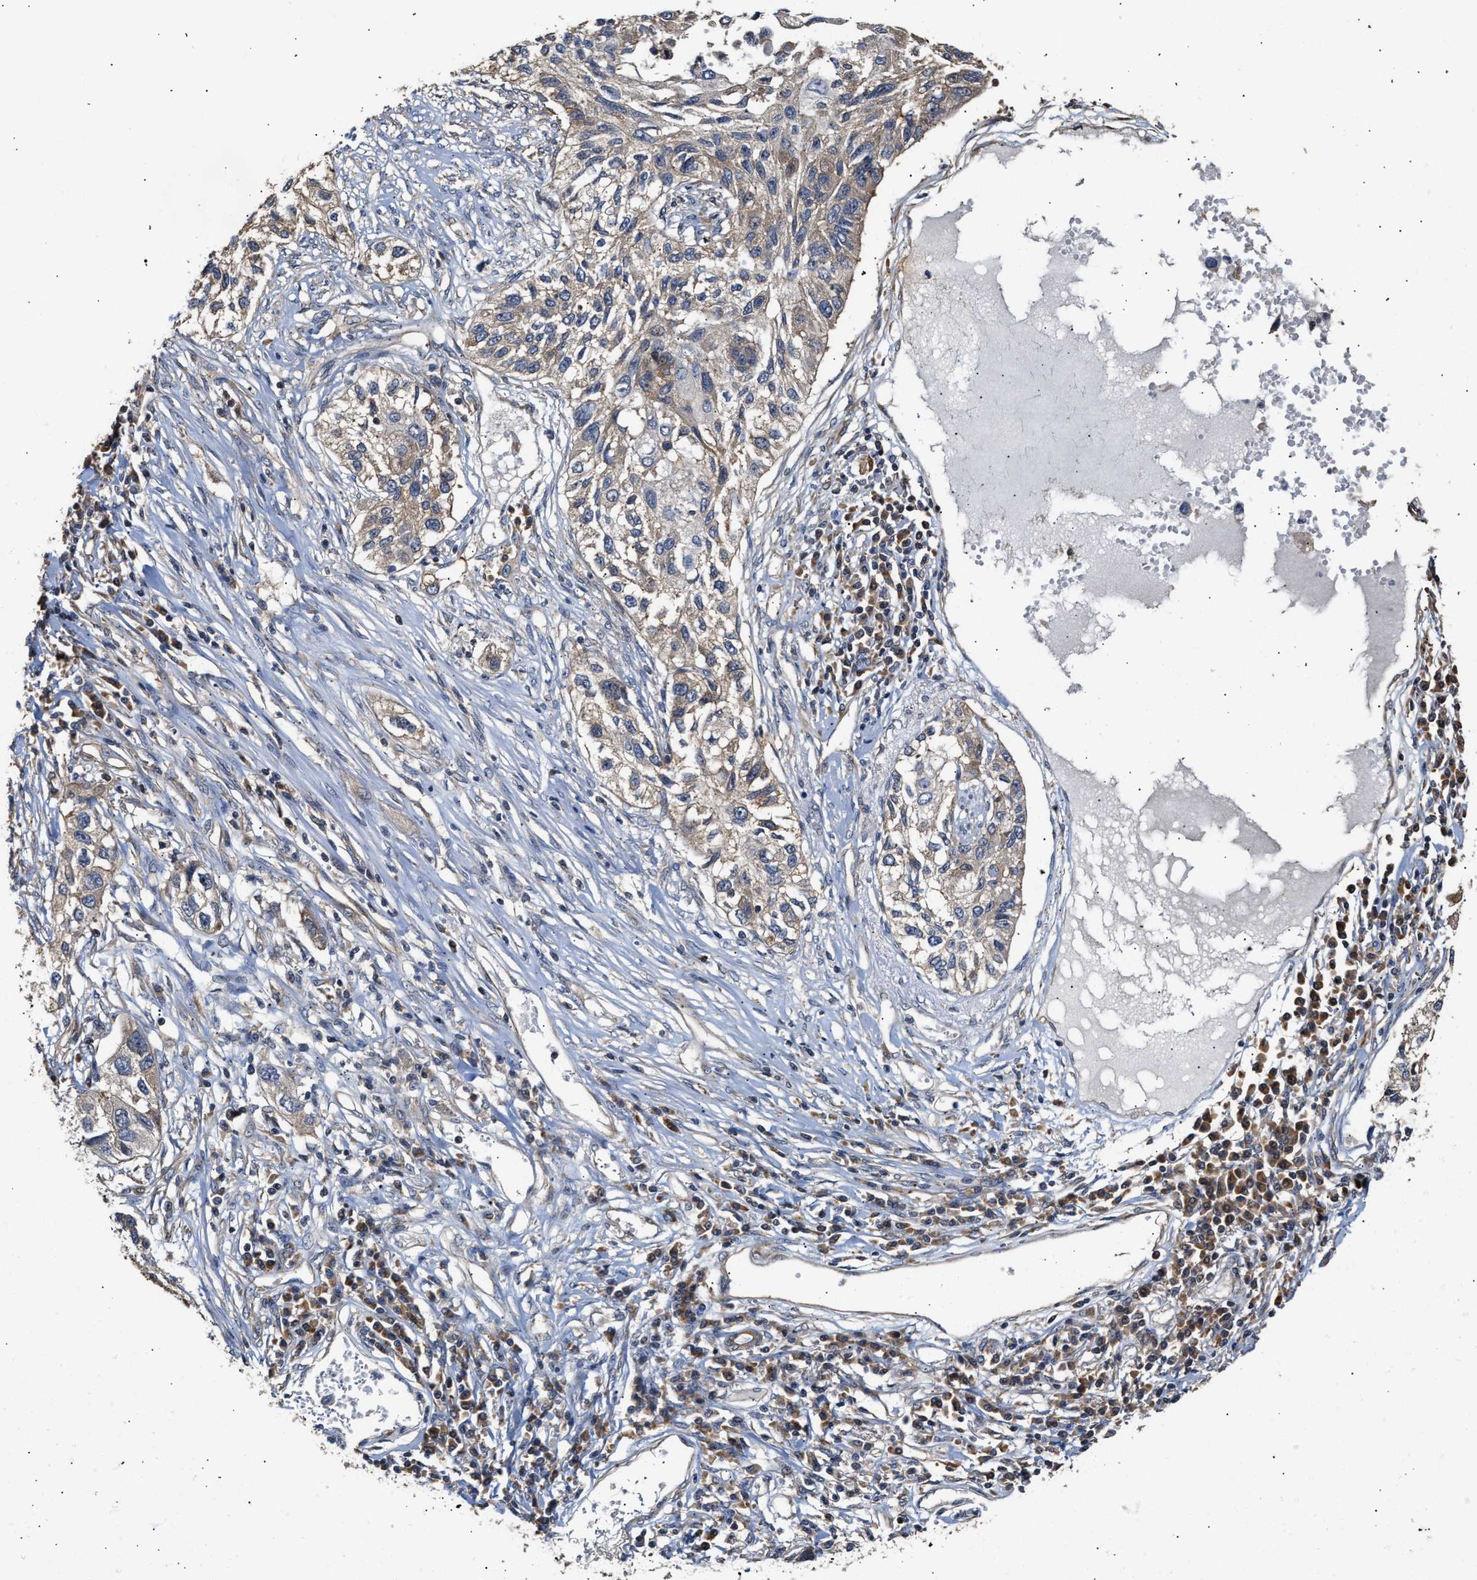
{"staining": {"intensity": "weak", "quantity": "<25%", "location": "cytoplasmic/membranous"}, "tissue": "lung cancer", "cell_type": "Tumor cells", "image_type": "cancer", "snomed": [{"axis": "morphology", "description": "Squamous cell carcinoma, NOS"}, {"axis": "topography", "description": "Lung"}], "caption": "Photomicrograph shows no protein expression in tumor cells of lung cancer (squamous cell carcinoma) tissue.", "gene": "CLIP2", "patient": {"sex": "male", "age": 71}}